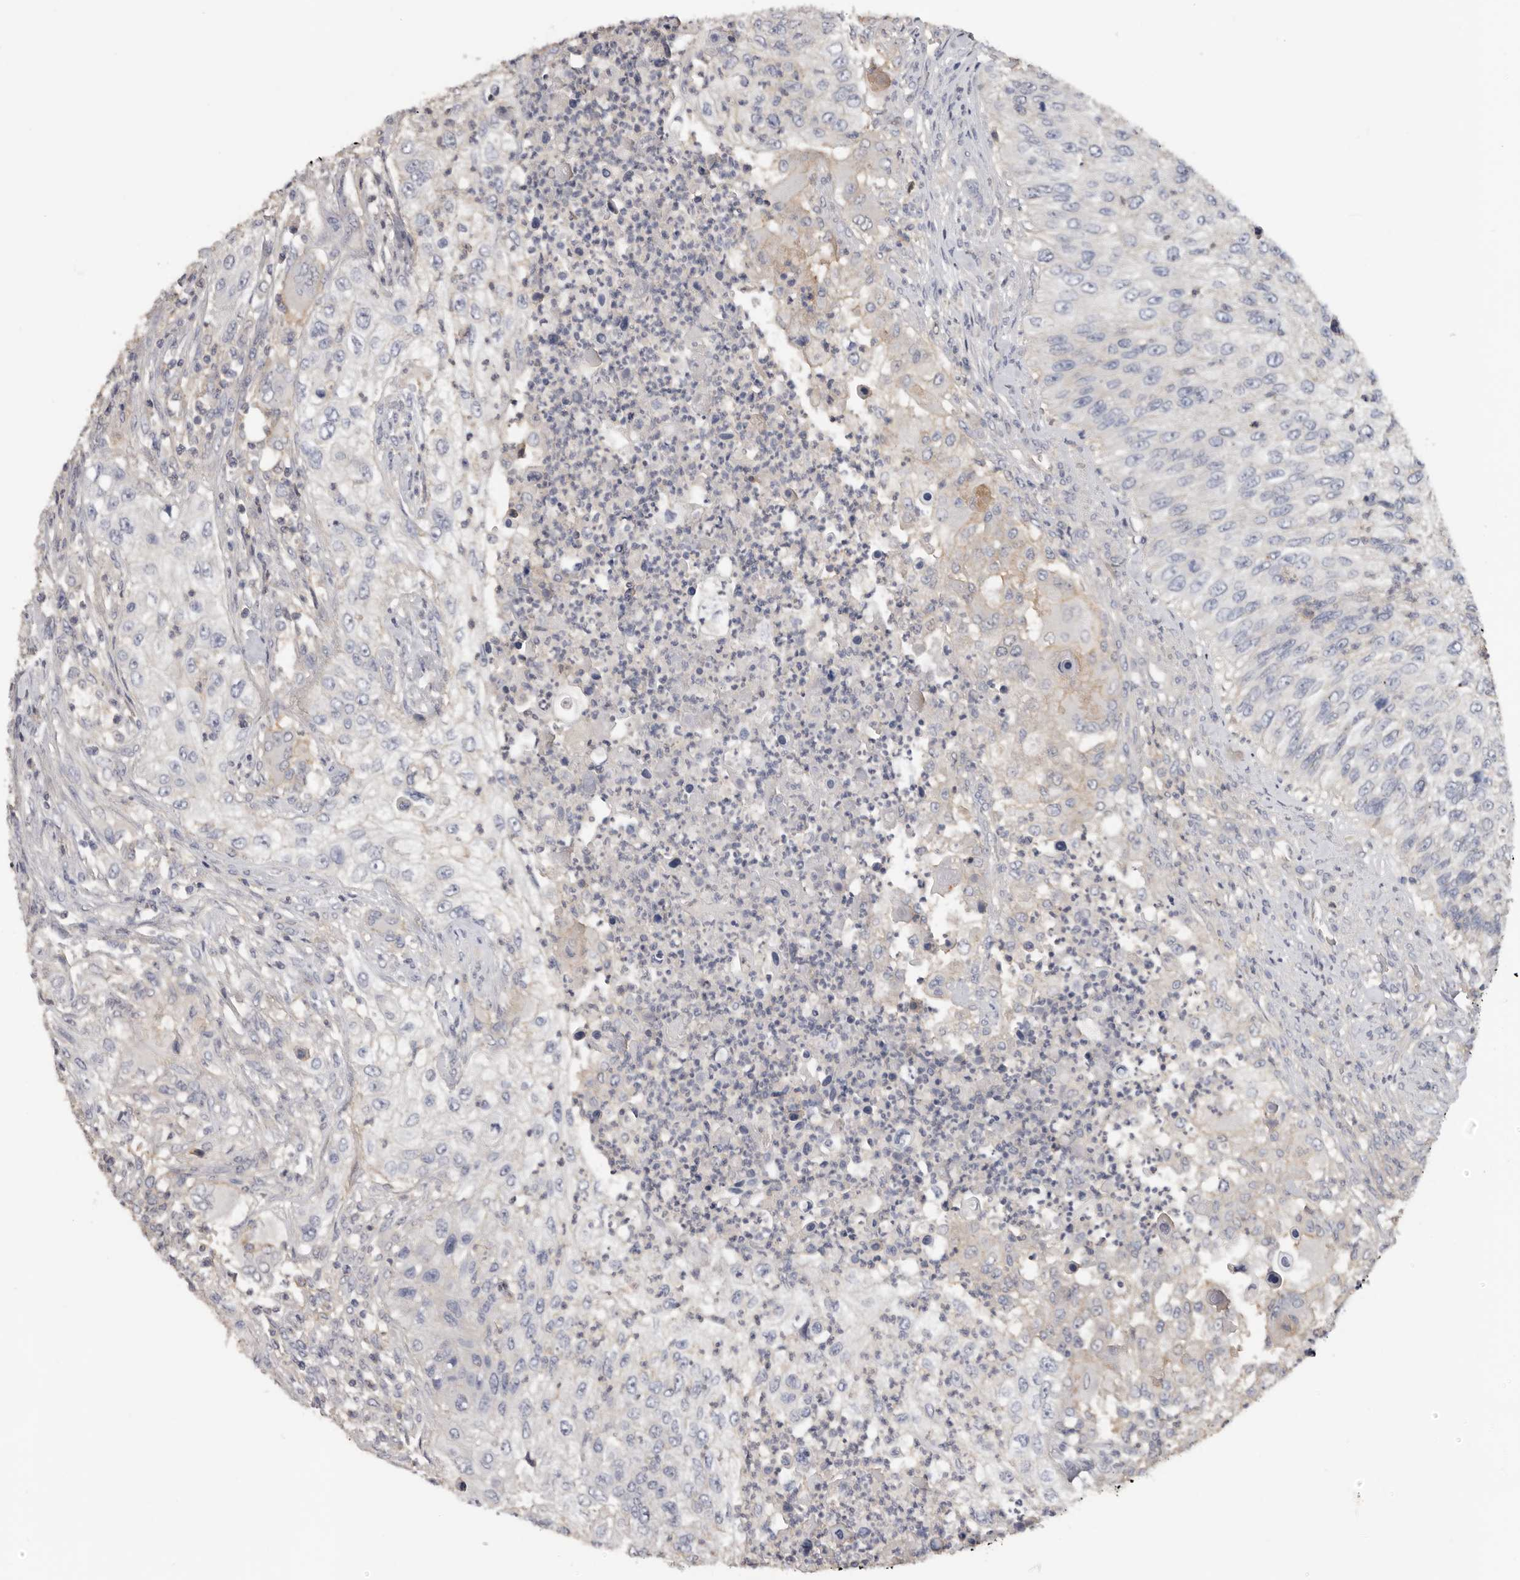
{"staining": {"intensity": "negative", "quantity": "none", "location": "none"}, "tissue": "urothelial cancer", "cell_type": "Tumor cells", "image_type": "cancer", "snomed": [{"axis": "morphology", "description": "Urothelial carcinoma, High grade"}, {"axis": "topography", "description": "Urinary bladder"}], "caption": "Tumor cells show no significant expression in urothelial cancer.", "gene": "WDTC1", "patient": {"sex": "female", "age": 60}}